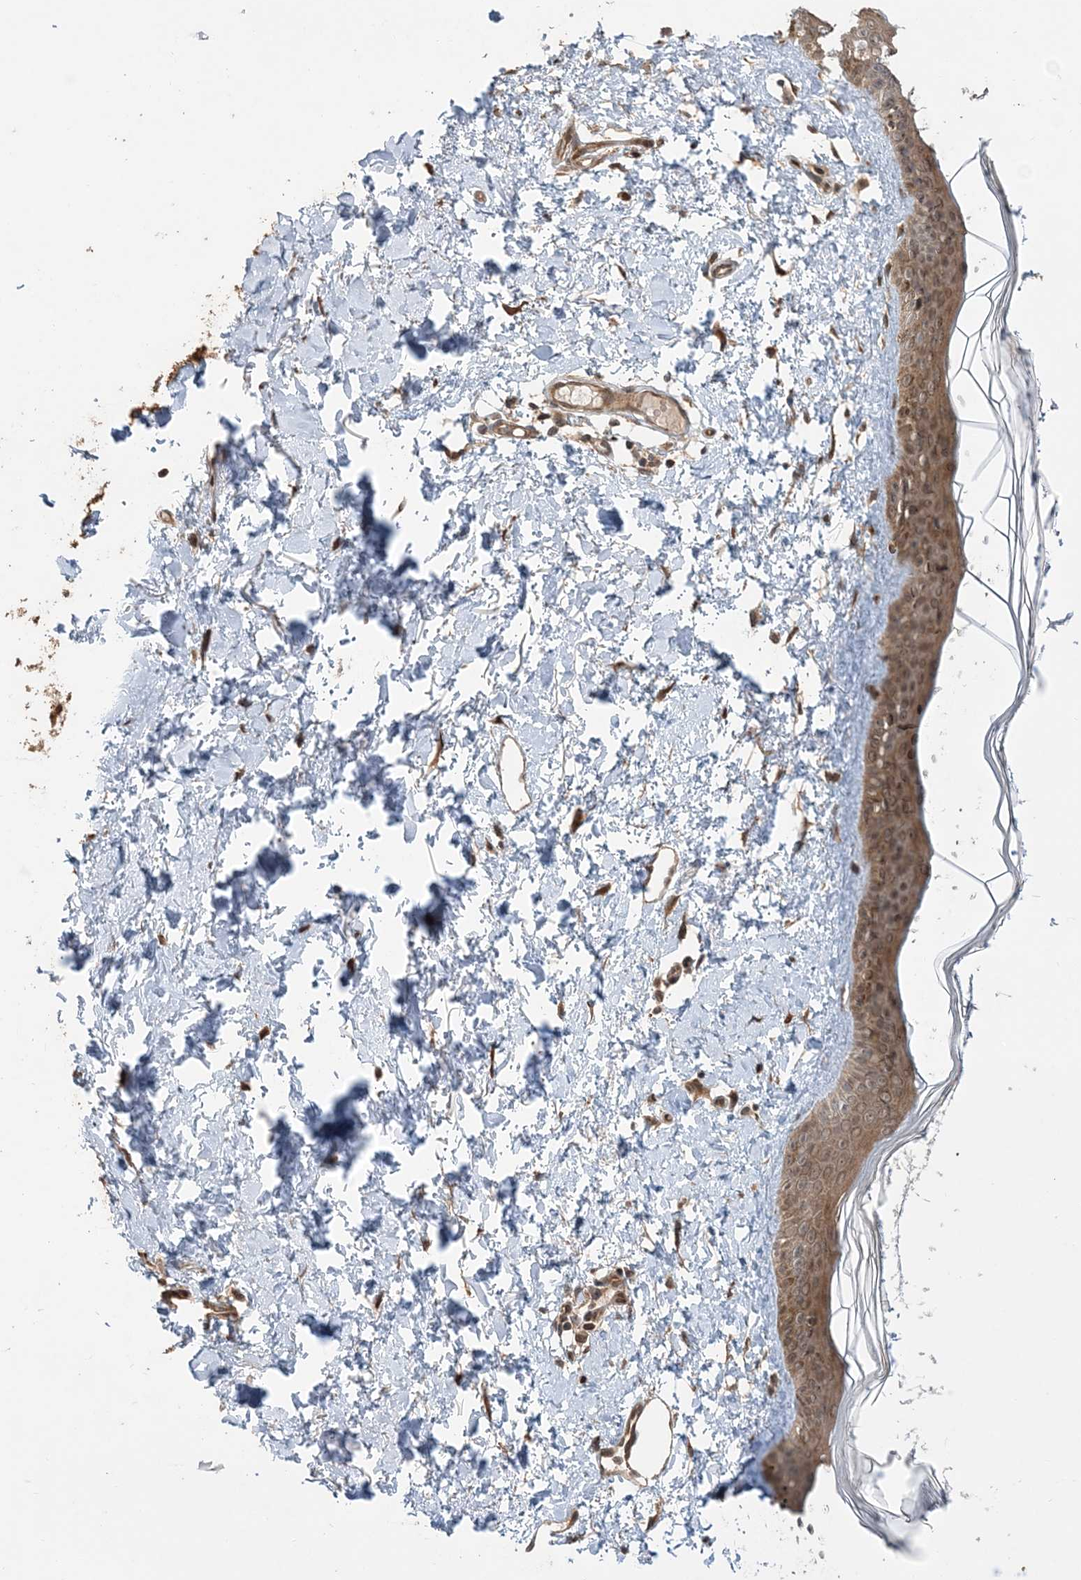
{"staining": {"intensity": "moderate", "quantity": ">75%", "location": "cytoplasmic/membranous,nuclear"}, "tissue": "skin", "cell_type": "Fibroblasts", "image_type": "normal", "snomed": [{"axis": "morphology", "description": "Normal tissue, NOS"}, {"axis": "topography", "description": "Skin"}], "caption": "The histopathology image exhibits immunohistochemical staining of unremarkable skin. There is moderate cytoplasmic/membranous,nuclear staining is present in about >75% of fibroblasts. (Stains: DAB in brown, nuclei in blue, Microscopy: brightfield microscopy at high magnification).", "gene": "UBTD2", "patient": {"sex": "female", "age": 58}}